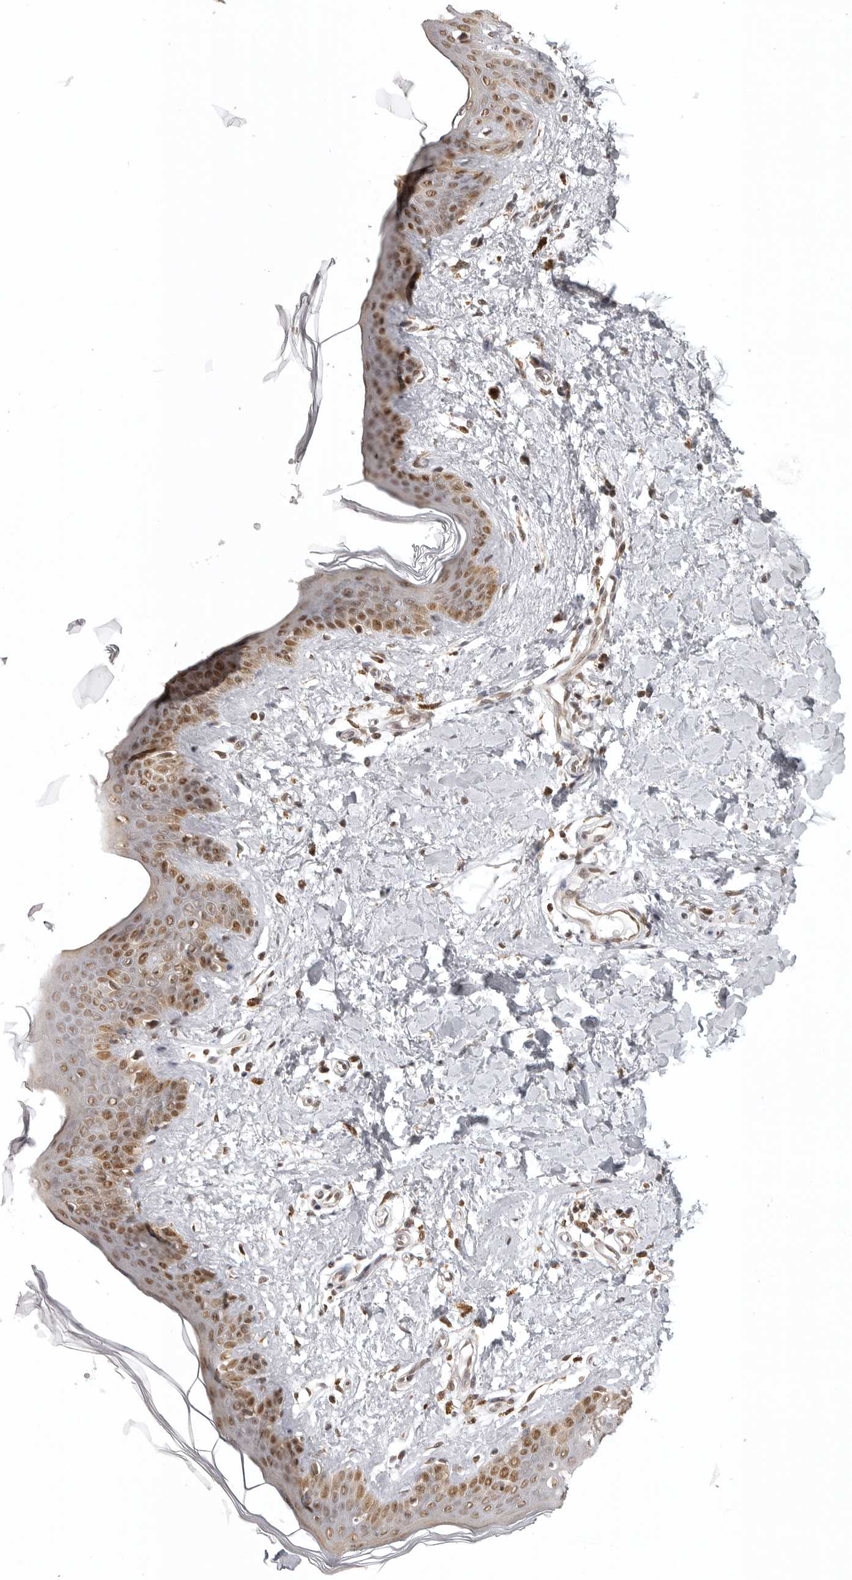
{"staining": {"intensity": "moderate", "quantity": ">75%", "location": "cytoplasmic/membranous"}, "tissue": "skin", "cell_type": "Fibroblasts", "image_type": "normal", "snomed": [{"axis": "morphology", "description": "Normal tissue, NOS"}, {"axis": "topography", "description": "Skin"}], "caption": "Immunohistochemistry (IHC) histopathology image of unremarkable human skin stained for a protein (brown), which exhibits medium levels of moderate cytoplasmic/membranous staining in approximately >75% of fibroblasts.", "gene": "ISG20L2", "patient": {"sex": "female", "age": 46}}